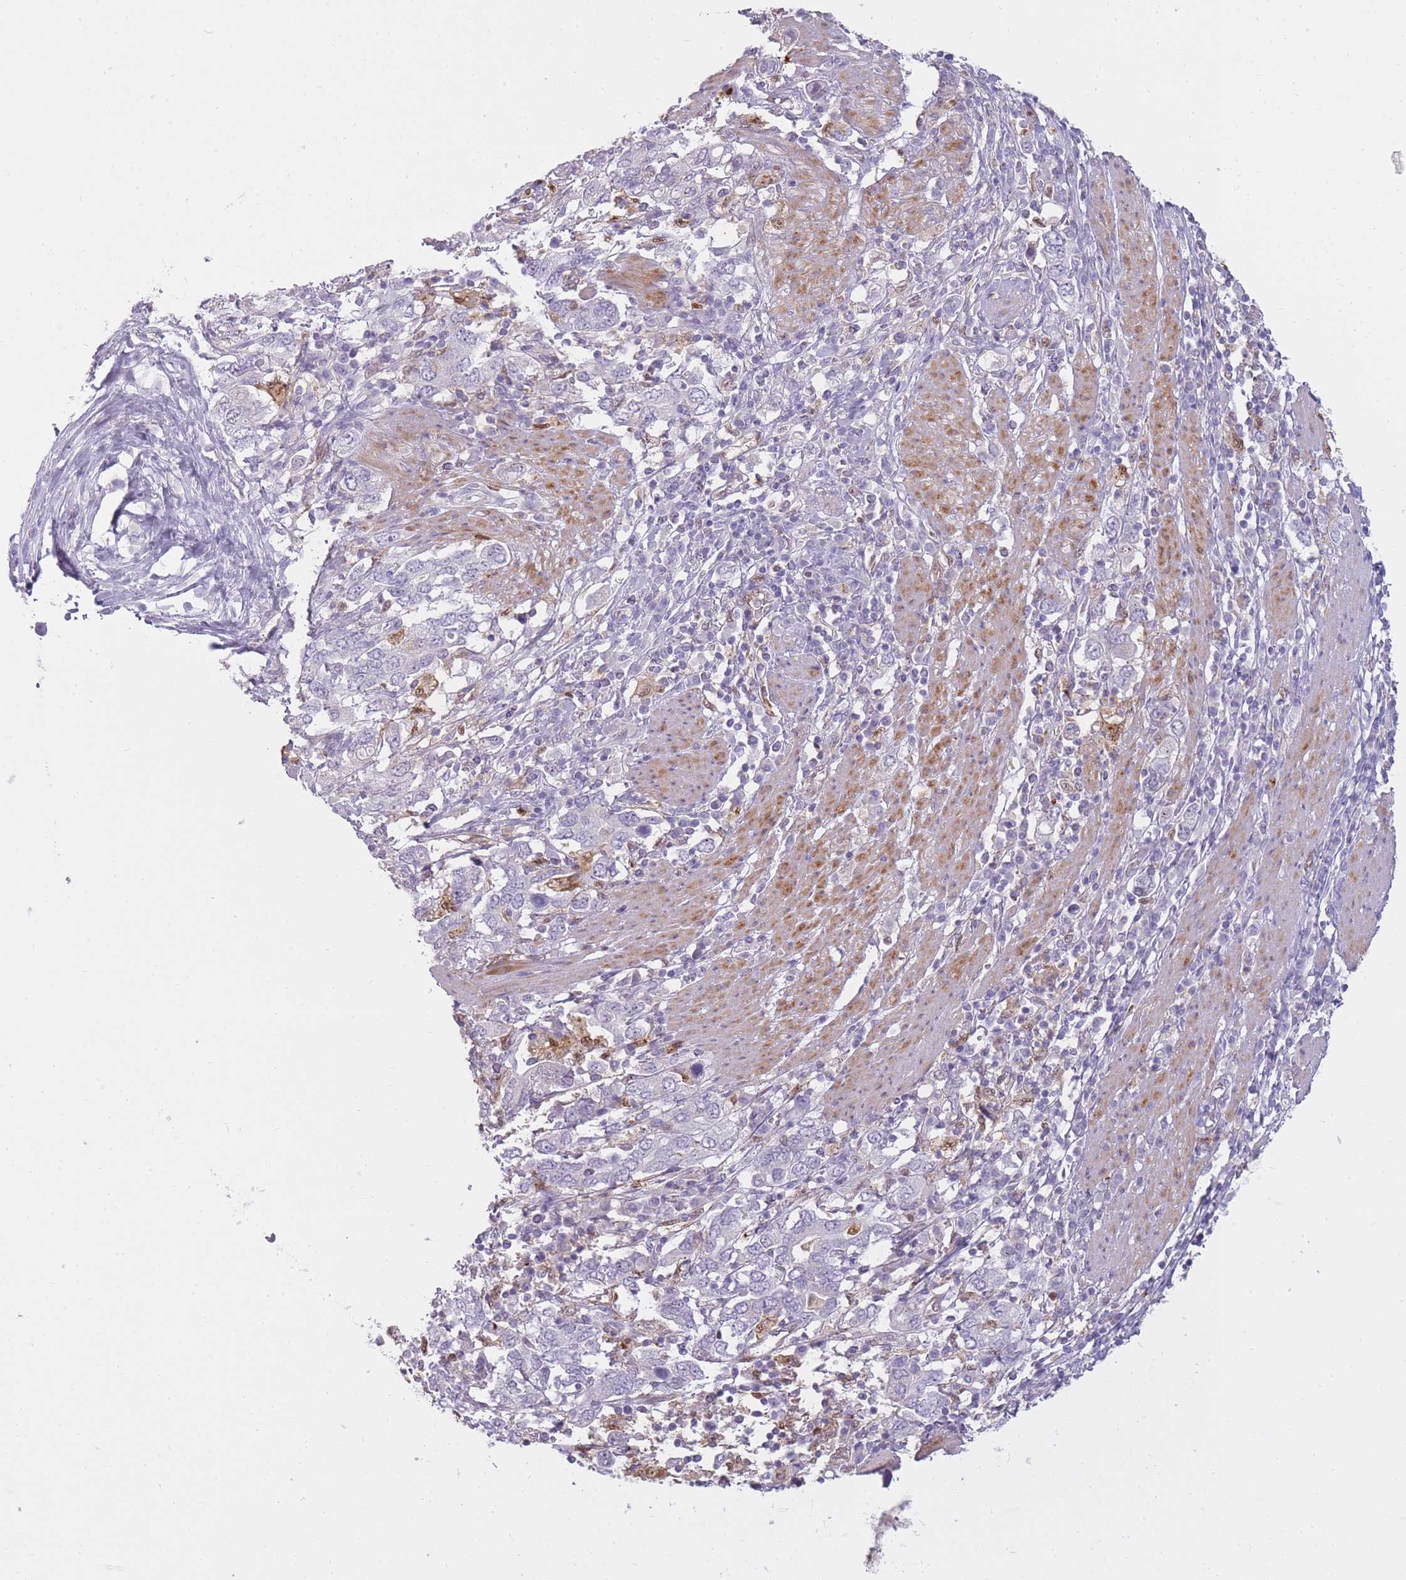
{"staining": {"intensity": "negative", "quantity": "none", "location": "none"}, "tissue": "stomach cancer", "cell_type": "Tumor cells", "image_type": "cancer", "snomed": [{"axis": "morphology", "description": "Adenocarcinoma, NOS"}, {"axis": "topography", "description": "Stomach, upper"}, {"axis": "topography", "description": "Stomach"}], "caption": "High magnification brightfield microscopy of stomach cancer (adenocarcinoma) stained with DAB (3,3'-diaminobenzidine) (brown) and counterstained with hematoxylin (blue): tumor cells show no significant staining.", "gene": "LGALS9", "patient": {"sex": "male", "age": 62}}